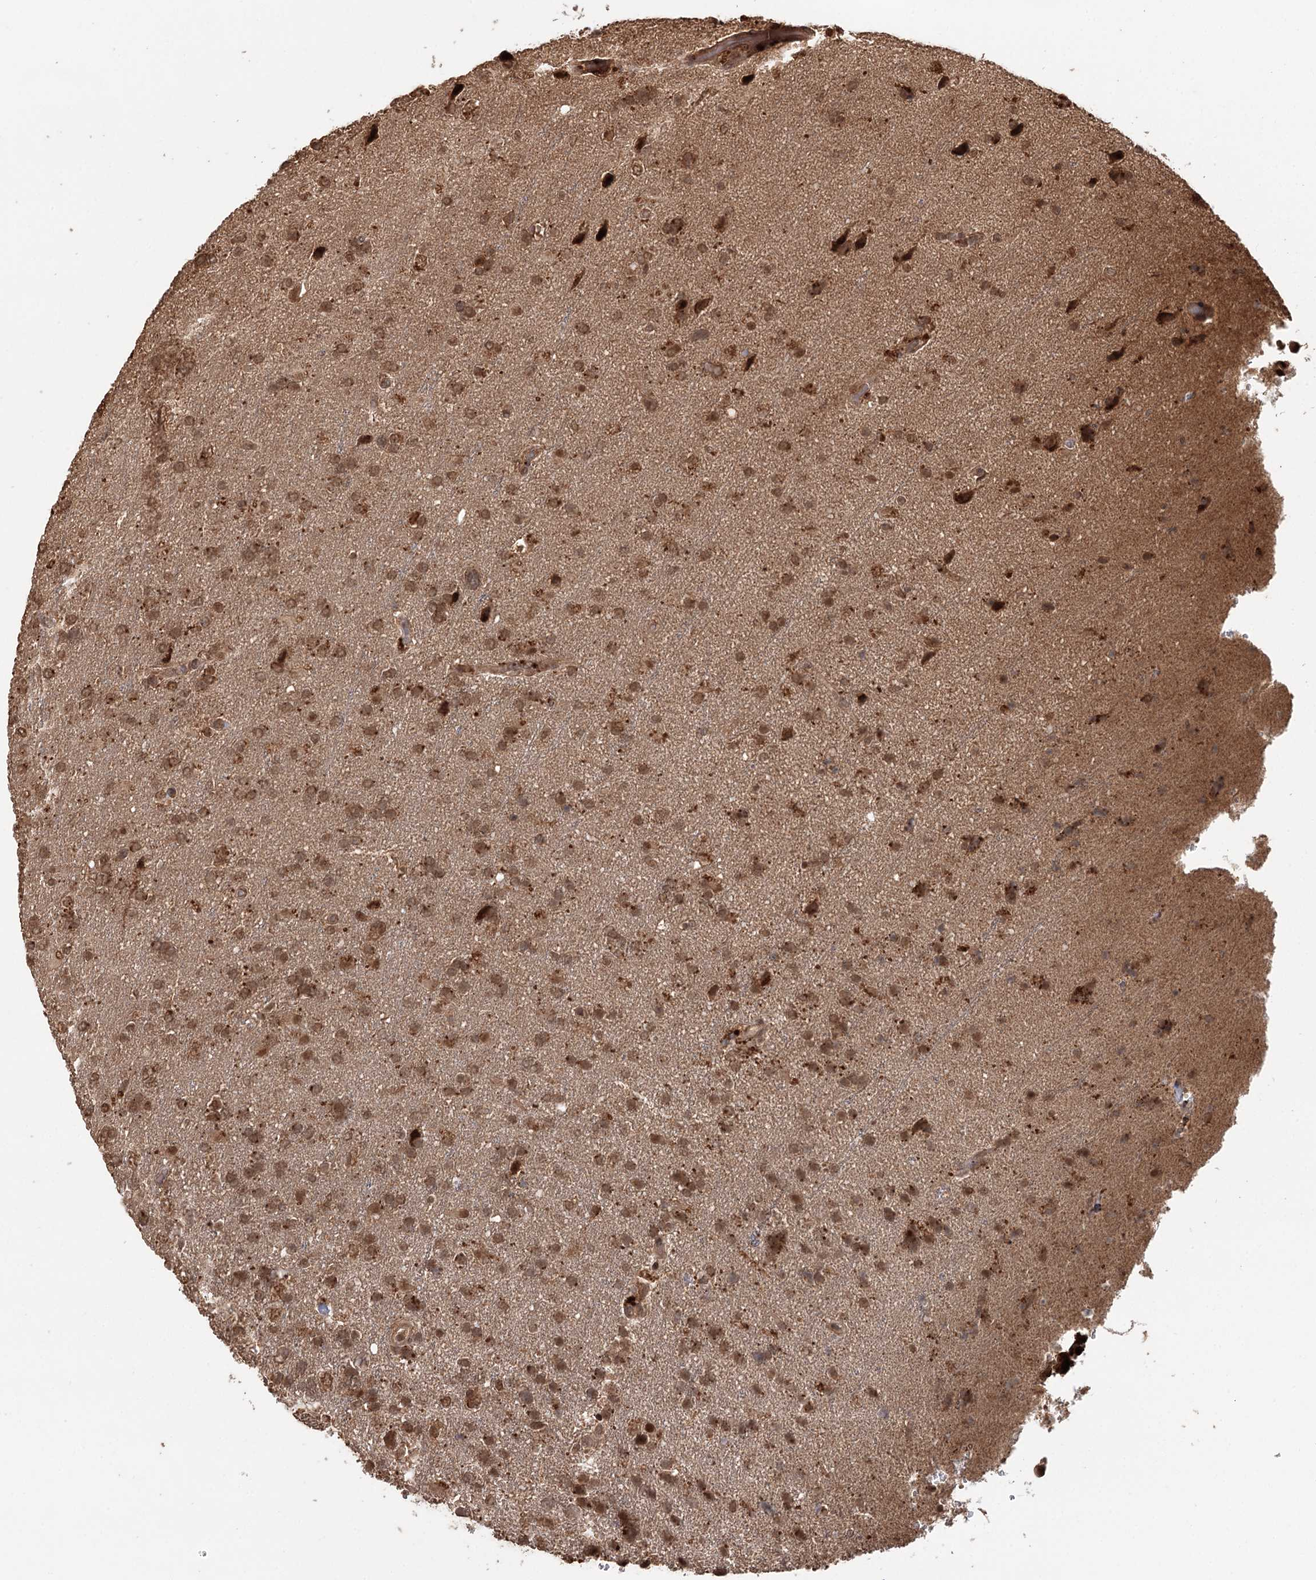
{"staining": {"intensity": "moderate", "quantity": ">75%", "location": "cytoplasmic/membranous,nuclear"}, "tissue": "glioma", "cell_type": "Tumor cells", "image_type": "cancer", "snomed": [{"axis": "morphology", "description": "Glioma, malignant, High grade"}, {"axis": "topography", "description": "Brain"}], "caption": "Protein analysis of malignant glioma (high-grade) tissue reveals moderate cytoplasmic/membranous and nuclear positivity in about >75% of tumor cells.", "gene": "N6AMT1", "patient": {"sex": "male", "age": 61}}